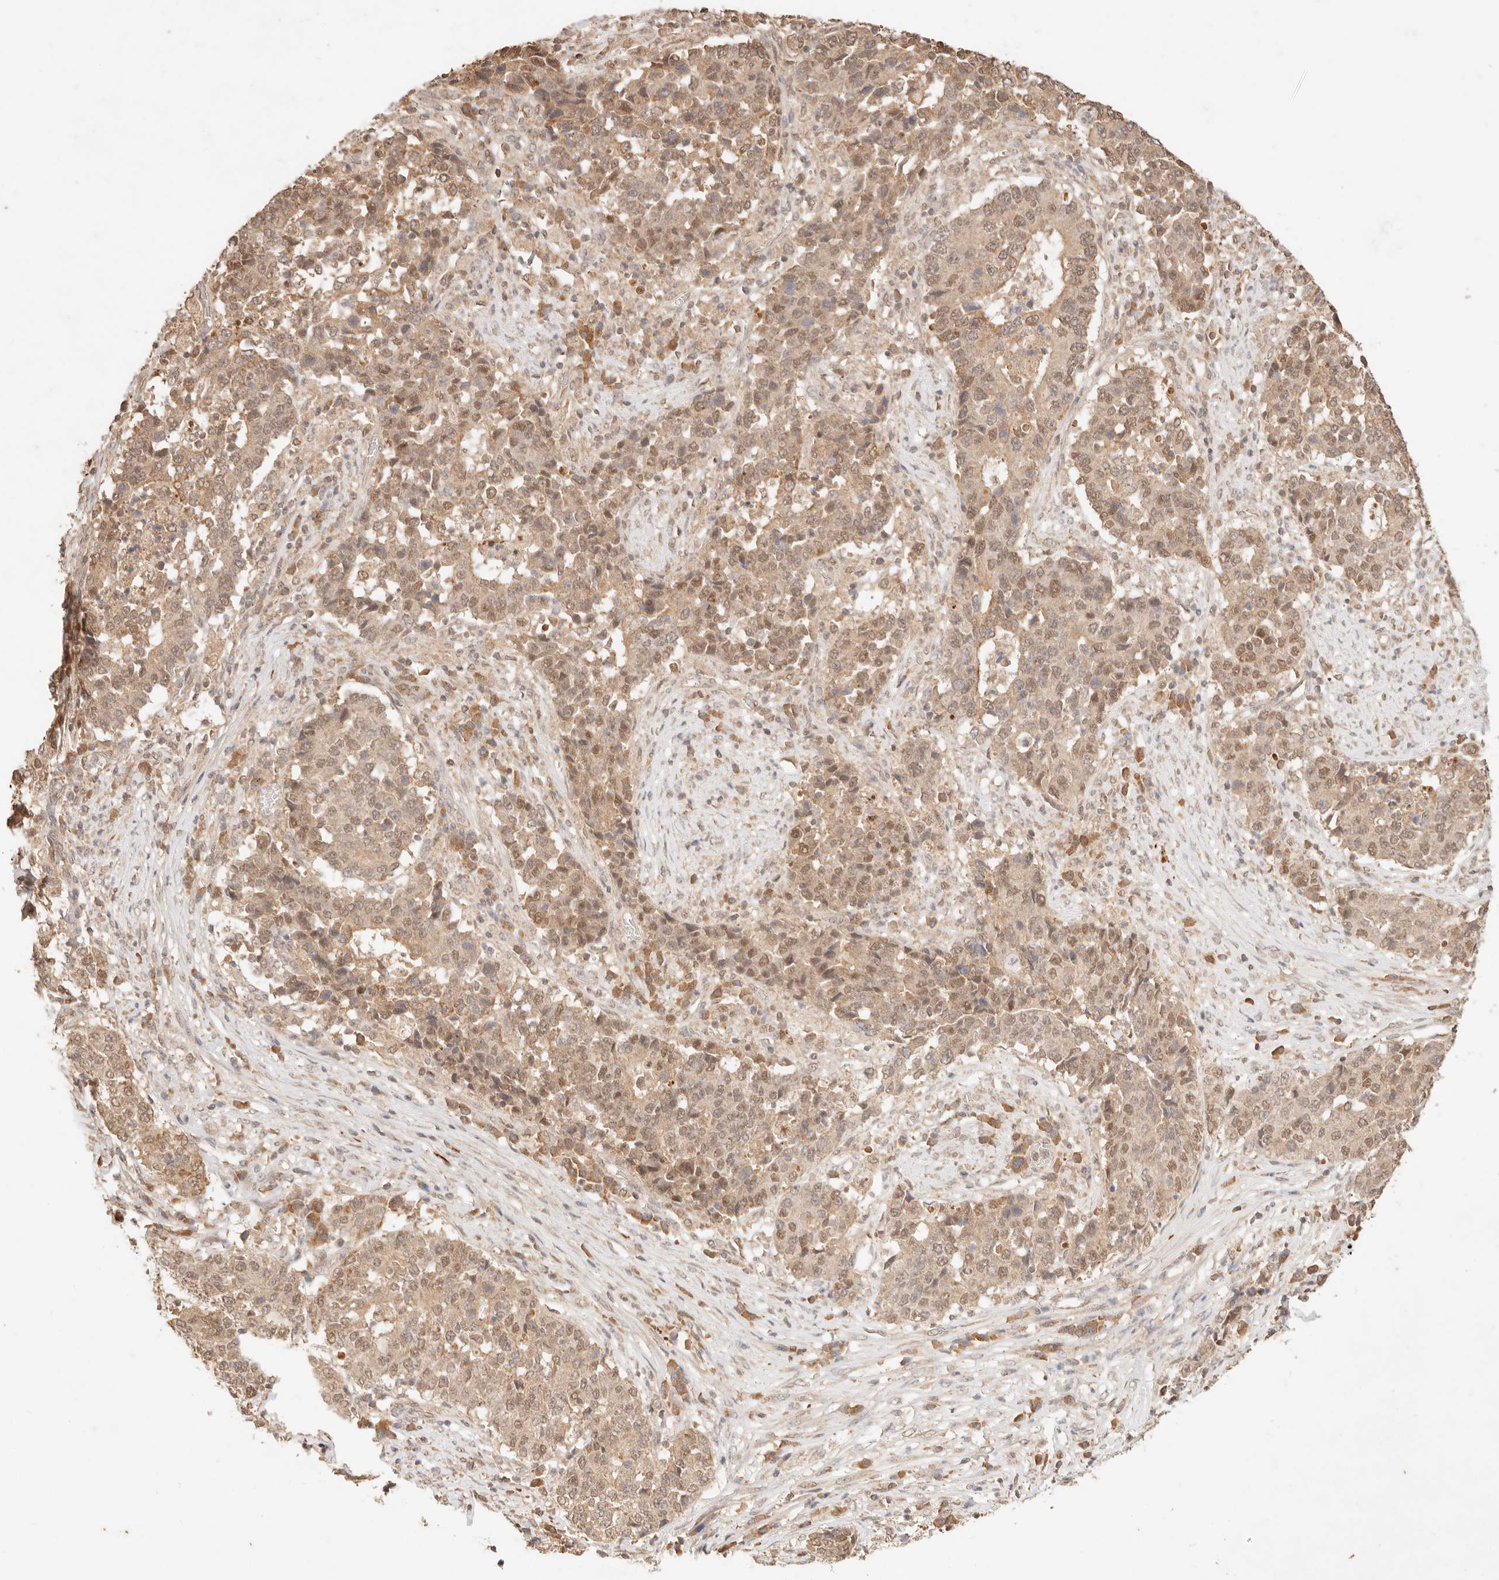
{"staining": {"intensity": "moderate", "quantity": ">75%", "location": "cytoplasmic/membranous,nuclear"}, "tissue": "stomach cancer", "cell_type": "Tumor cells", "image_type": "cancer", "snomed": [{"axis": "morphology", "description": "Adenocarcinoma, NOS"}, {"axis": "topography", "description": "Stomach"}], "caption": "Stomach adenocarcinoma stained for a protein shows moderate cytoplasmic/membranous and nuclear positivity in tumor cells.", "gene": "TRIM11", "patient": {"sex": "male", "age": 59}}